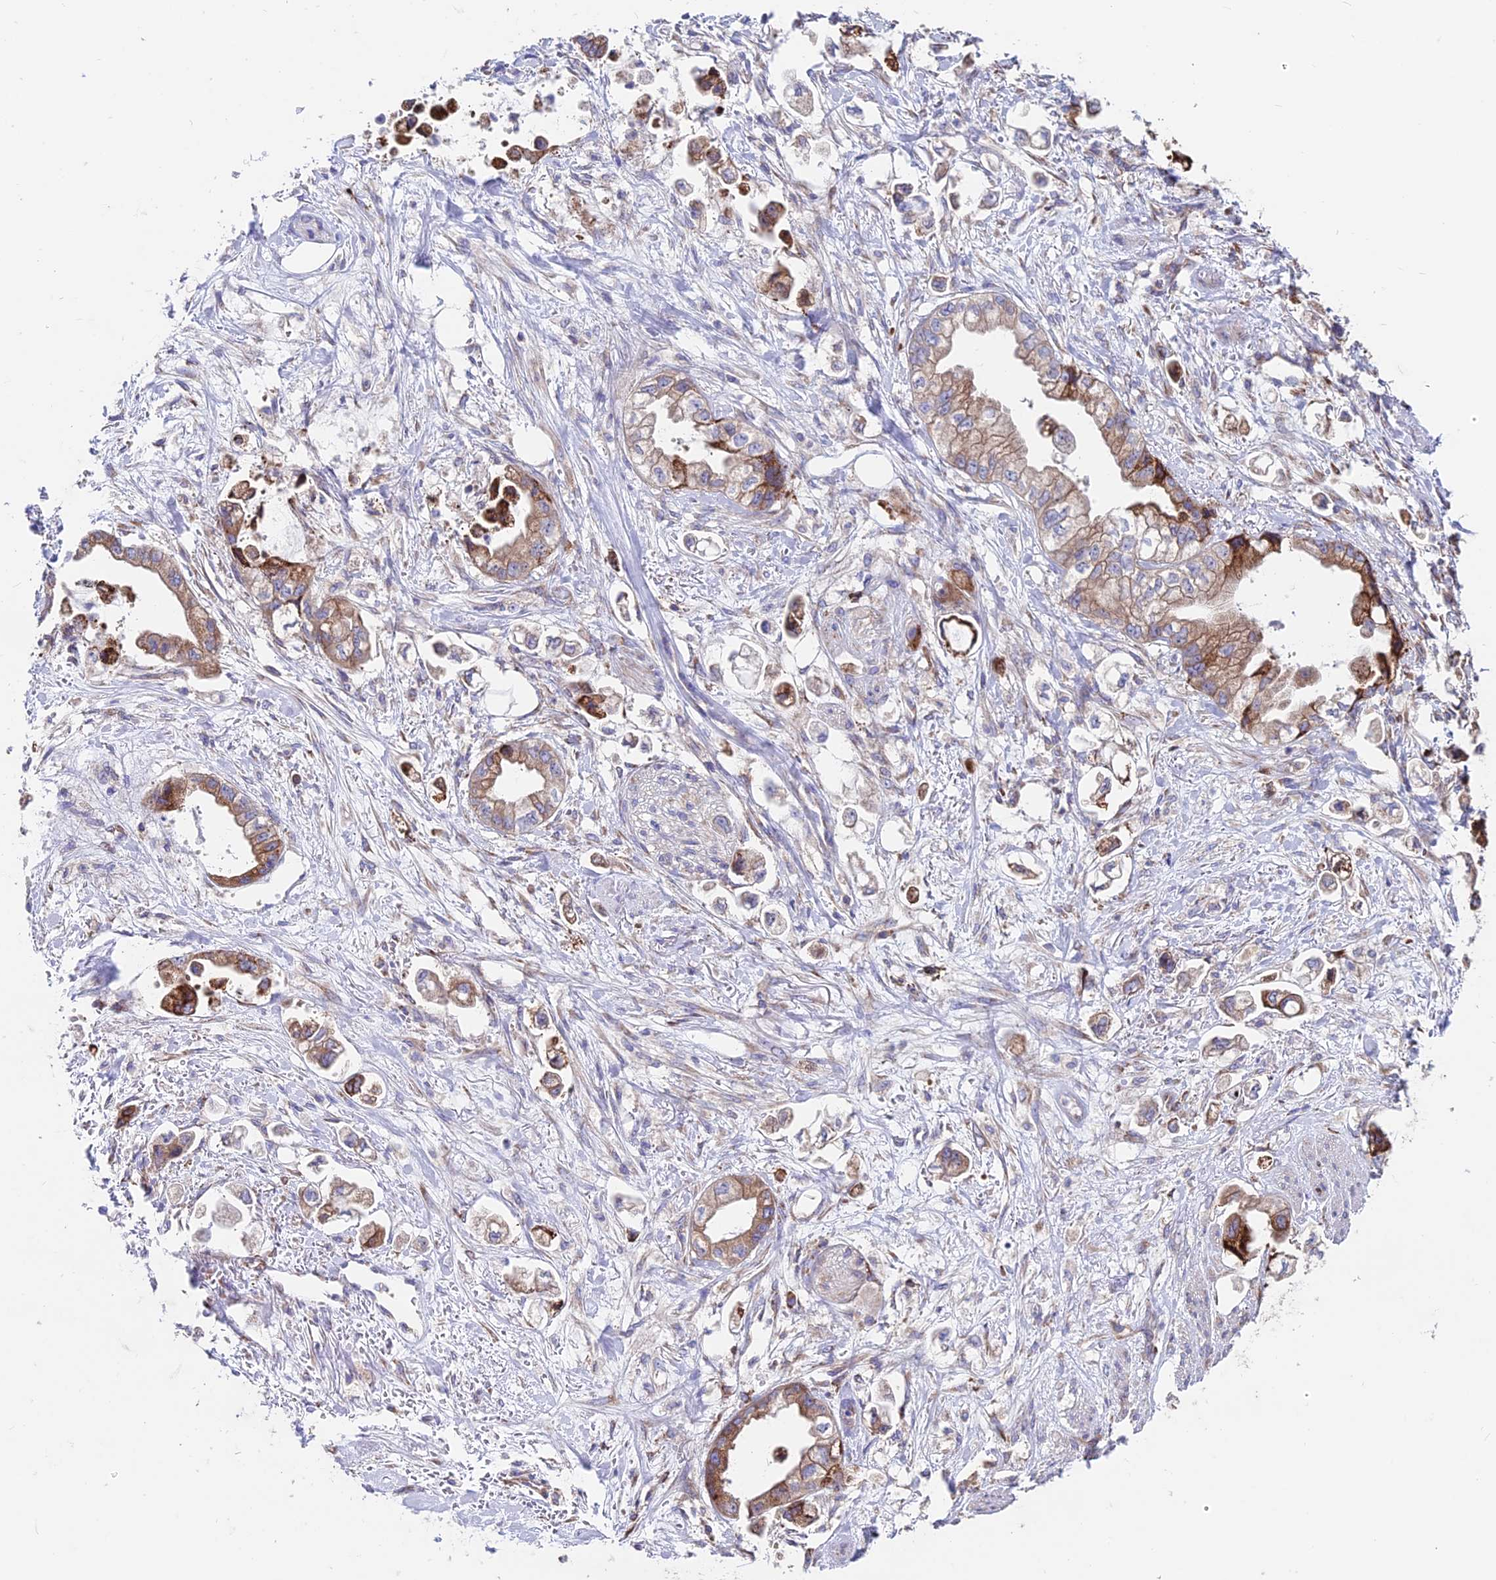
{"staining": {"intensity": "moderate", "quantity": ">75%", "location": "cytoplasmic/membranous"}, "tissue": "stomach cancer", "cell_type": "Tumor cells", "image_type": "cancer", "snomed": [{"axis": "morphology", "description": "Adenocarcinoma, NOS"}, {"axis": "topography", "description": "Stomach"}], "caption": "Immunohistochemistry micrograph of human adenocarcinoma (stomach) stained for a protein (brown), which displays medium levels of moderate cytoplasmic/membranous positivity in about >75% of tumor cells.", "gene": "EIF3K", "patient": {"sex": "male", "age": 62}}